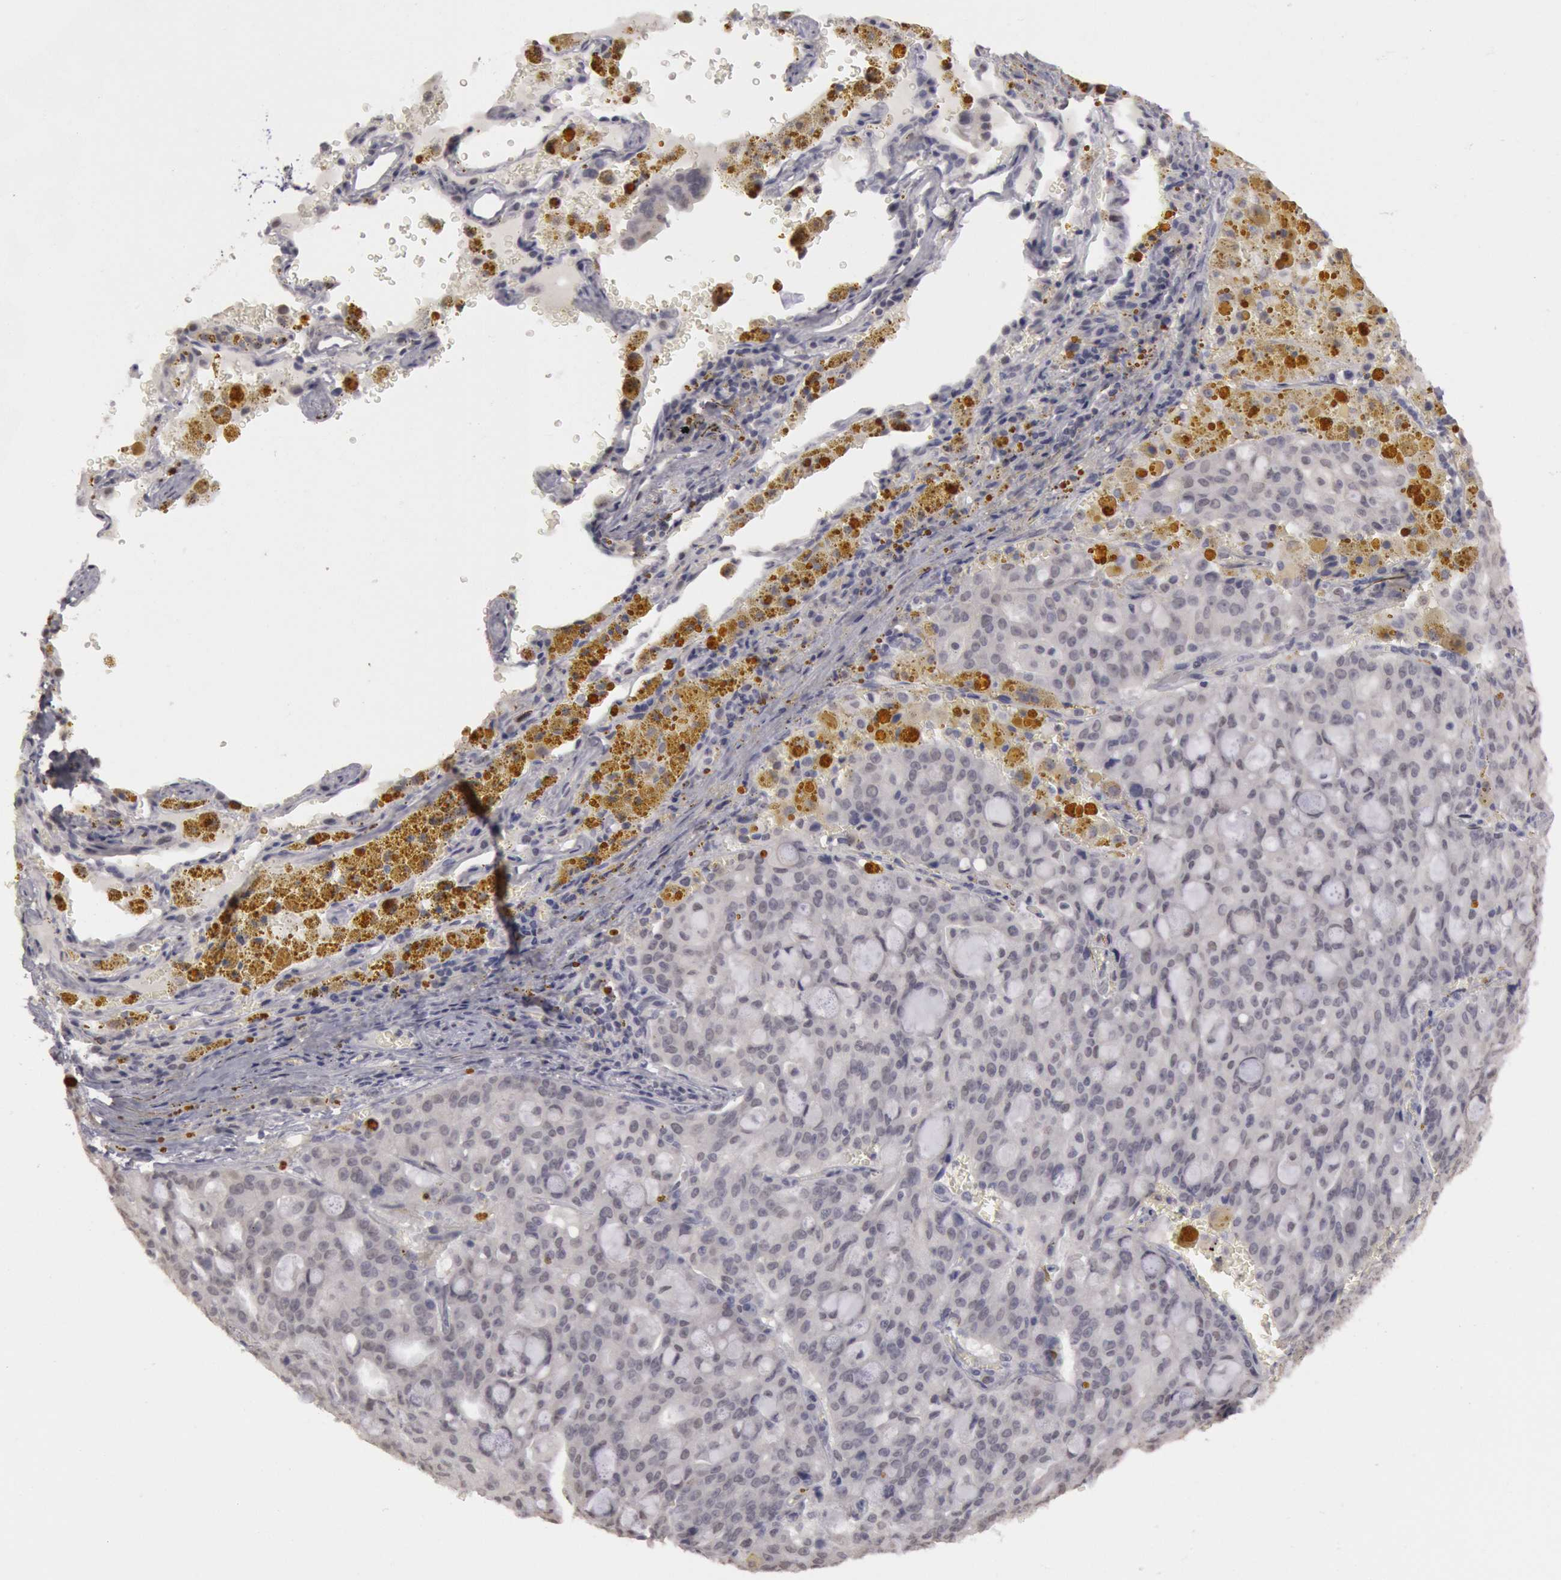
{"staining": {"intensity": "negative", "quantity": "none", "location": "none"}, "tissue": "lung cancer", "cell_type": "Tumor cells", "image_type": "cancer", "snomed": [{"axis": "morphology", "description": "Adenocarcinoma, NOS"}, {"axis": "topography", "description": "Lung"}], "caption": "DAB immunohistochemical staining of lung cancer (adenocarcinoma) shows no significant staining in tumor cells.", "gene": "RIMBP3C", "patient": {"sex": "female", "age": 44}}